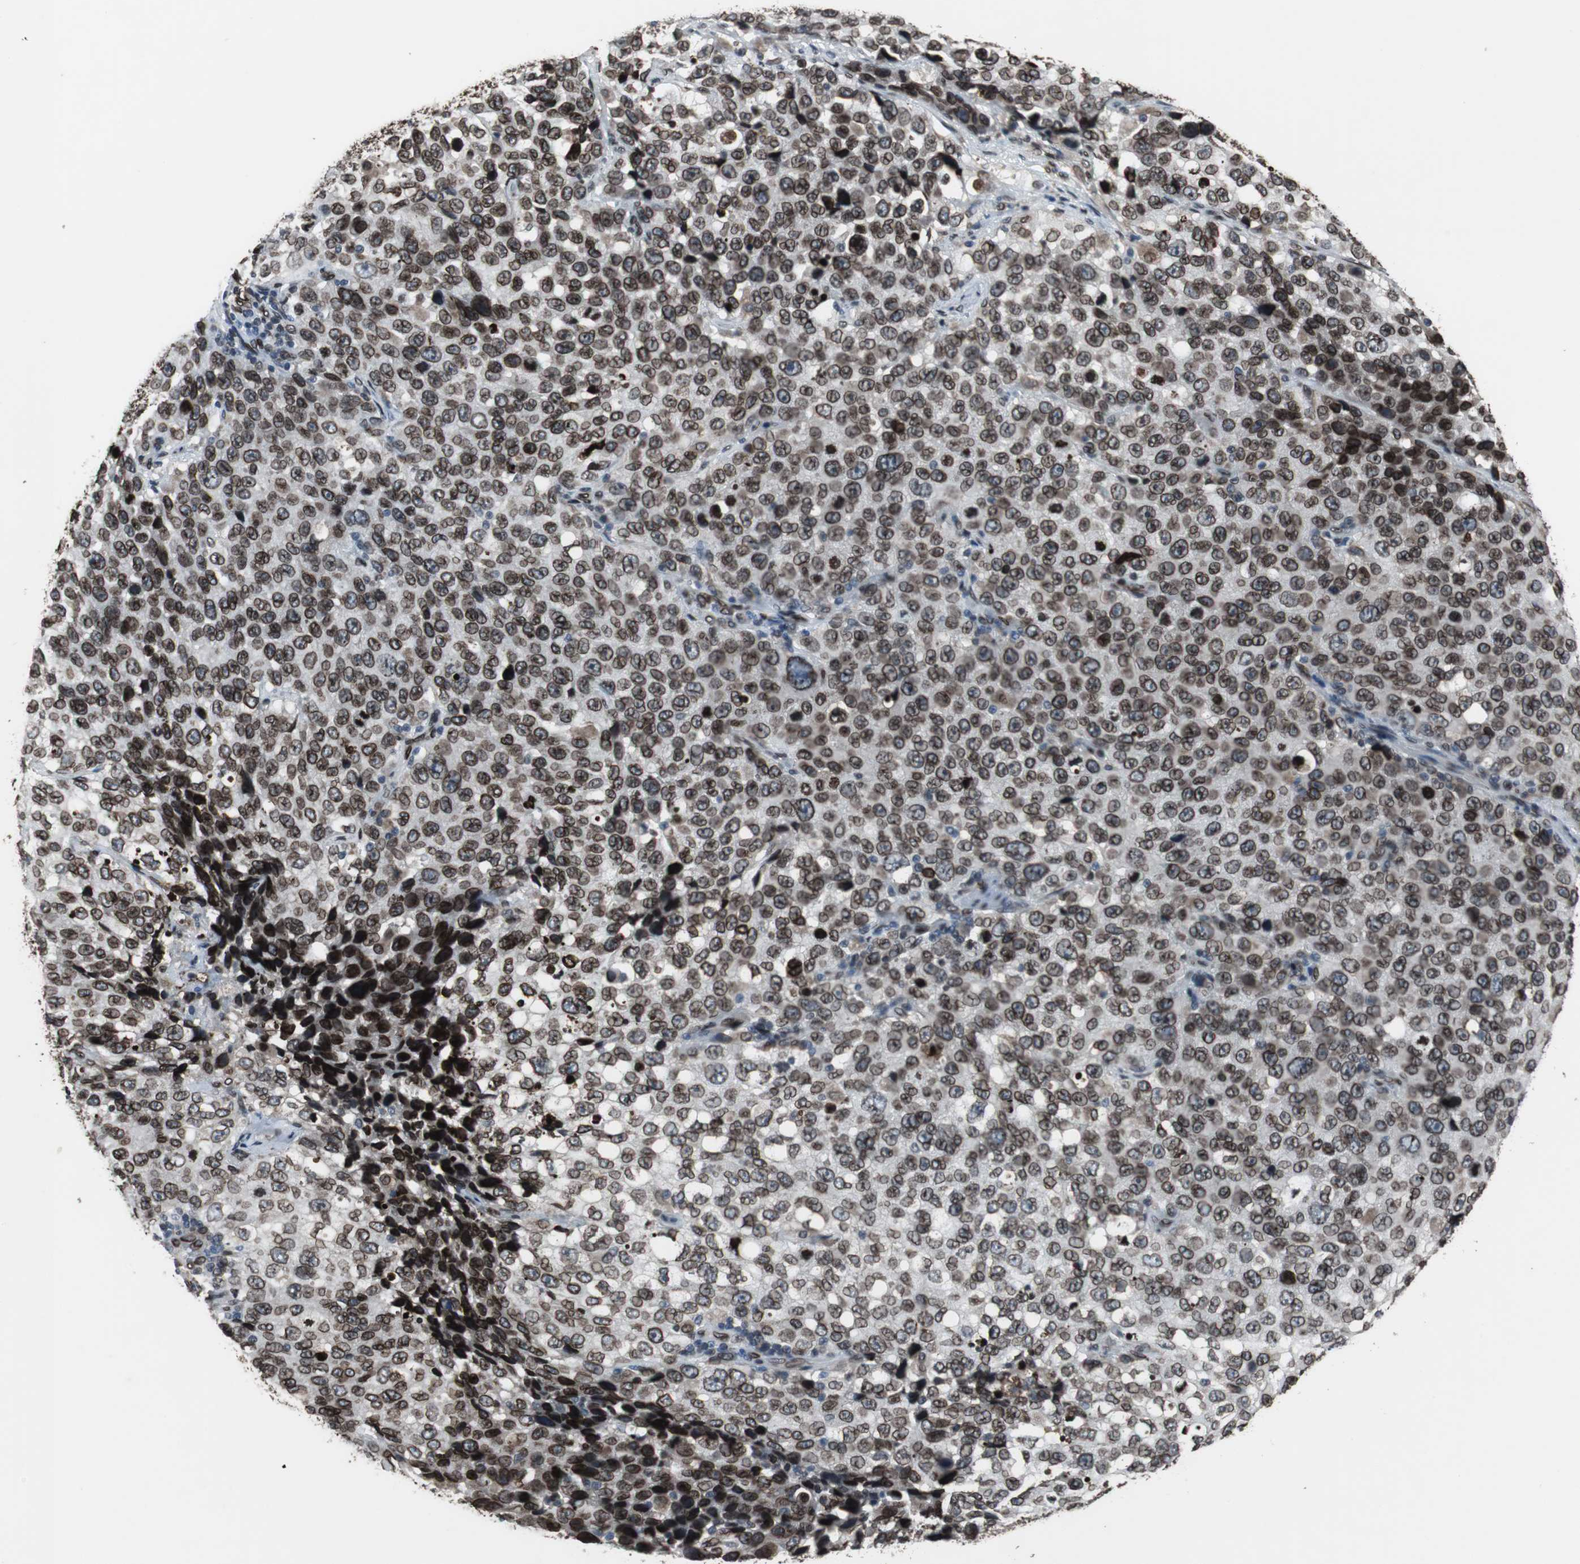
{"staining": {"intensity": "strong", "quantity": ">75%", "location": "cytoplasmic/membranous,nuclear"}, "tissue": "stomach cancer", "cell_type": "Tumor cells", "image_type": "cancer", "snomed": [{"axis": "morphology", "description": "Normal tissue, NOS"}, {"axis": "morphology", "description": "Adenocarcinoma, NOS"}, {"axis": "topography", "description": "Stomach"}], "caption": "Immunohistochemistry of human stomach adenocarcinoma displays high levels of strong cytoplasmic/membranous and nuclear positivity in about >75% of tumor cells.", "gene": "LMNA", "patient": {"sex": "male", "age": 48}}